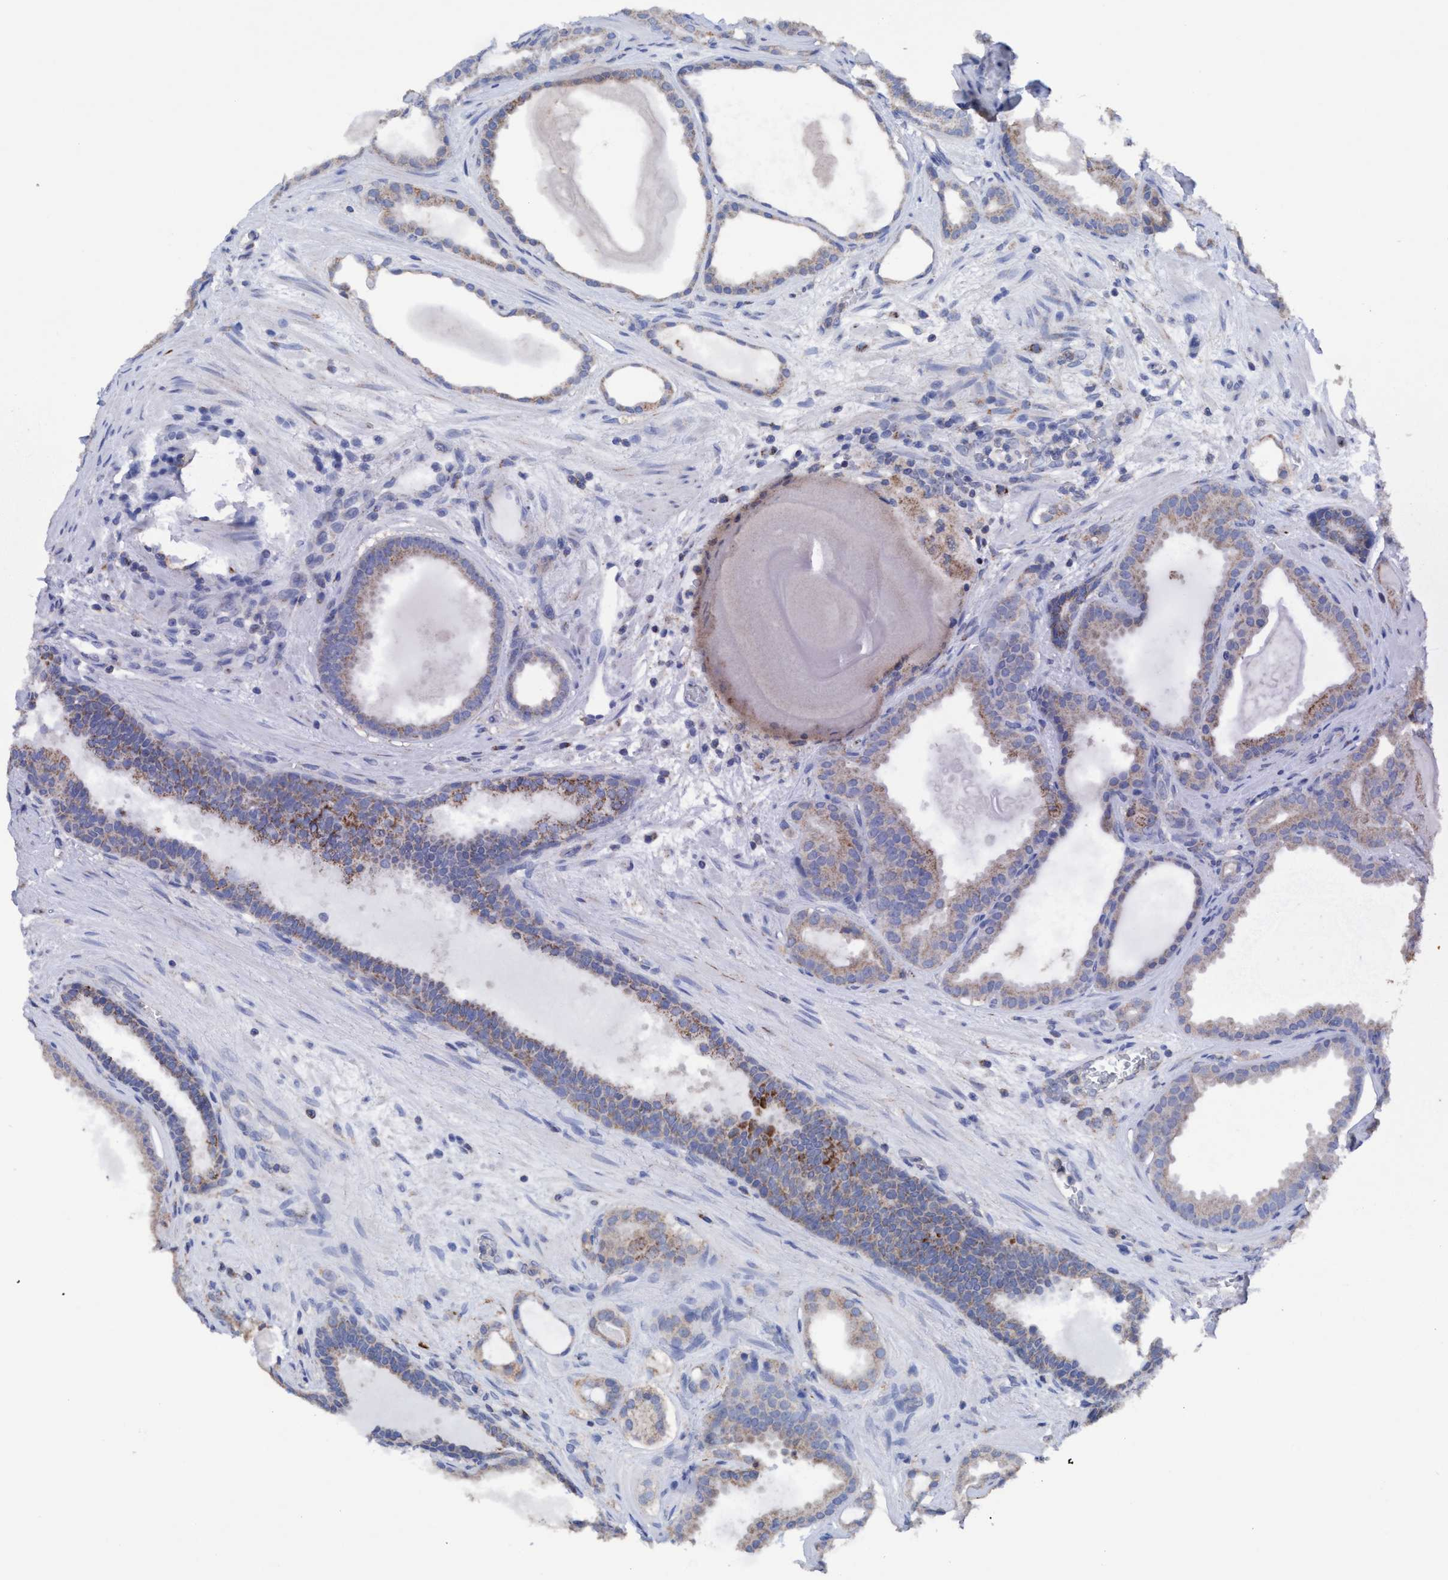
{"staining": {"intensity": "weak", "quantity": "<25%", "location": "cytoplasmic/membranous"}, "tissue": "prostate cancer", "cell_type": "Tumor cells", "image_type": "cancer", "snomed": [{"axis": "morphology", "description": "Adenocarcinoma, High grade"}, {"axis": "topography", "description": "Prostate"}], "caption": "This is an immunohistochemistry (IHC) histopathology image of human prostate high-grade adenocarcinoma. There is no expression in tumor cells.", "gene": "RSAD1", "patient": {"sex": "male", "age": 60}}